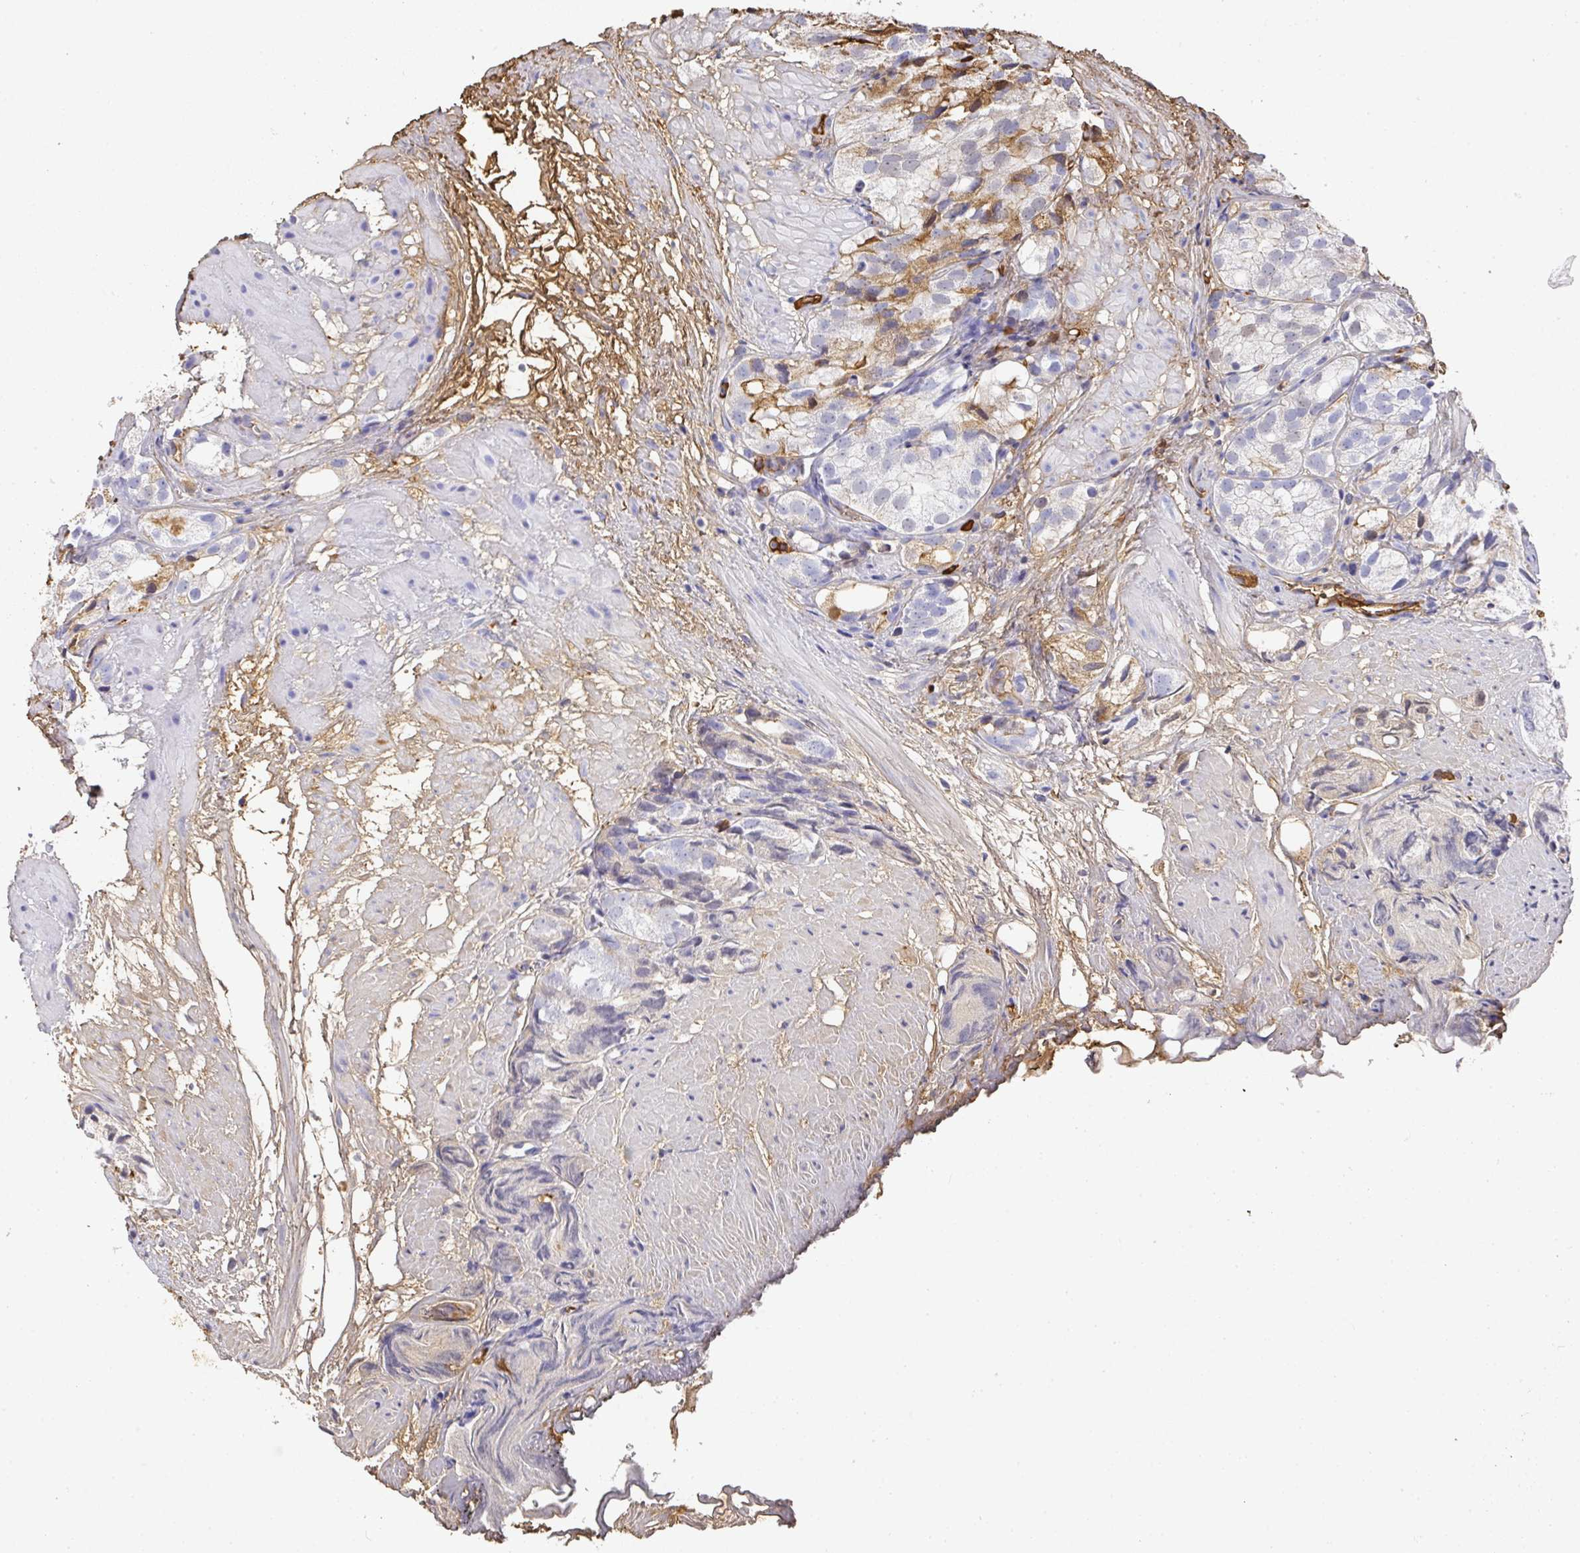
{"staining": {"intensity": "negative", "quantity": "none", "location": "none"}, "tissue": "prostate cancer", "cell_type": "Tumor cells", "image_type": "cancer", "snomed": [{"axis": "morphology", "description": "Adenocarcinoma, High grade"}, {"axis": "topography", "description": "Prostate"}], "caption": "Photomicrograph shows no significant protein positivity in tumor cells of adenocarcinoma (high-grade) (prostate).", "gene": "ALB", "patient": {"sex": "male", "age": 82}}